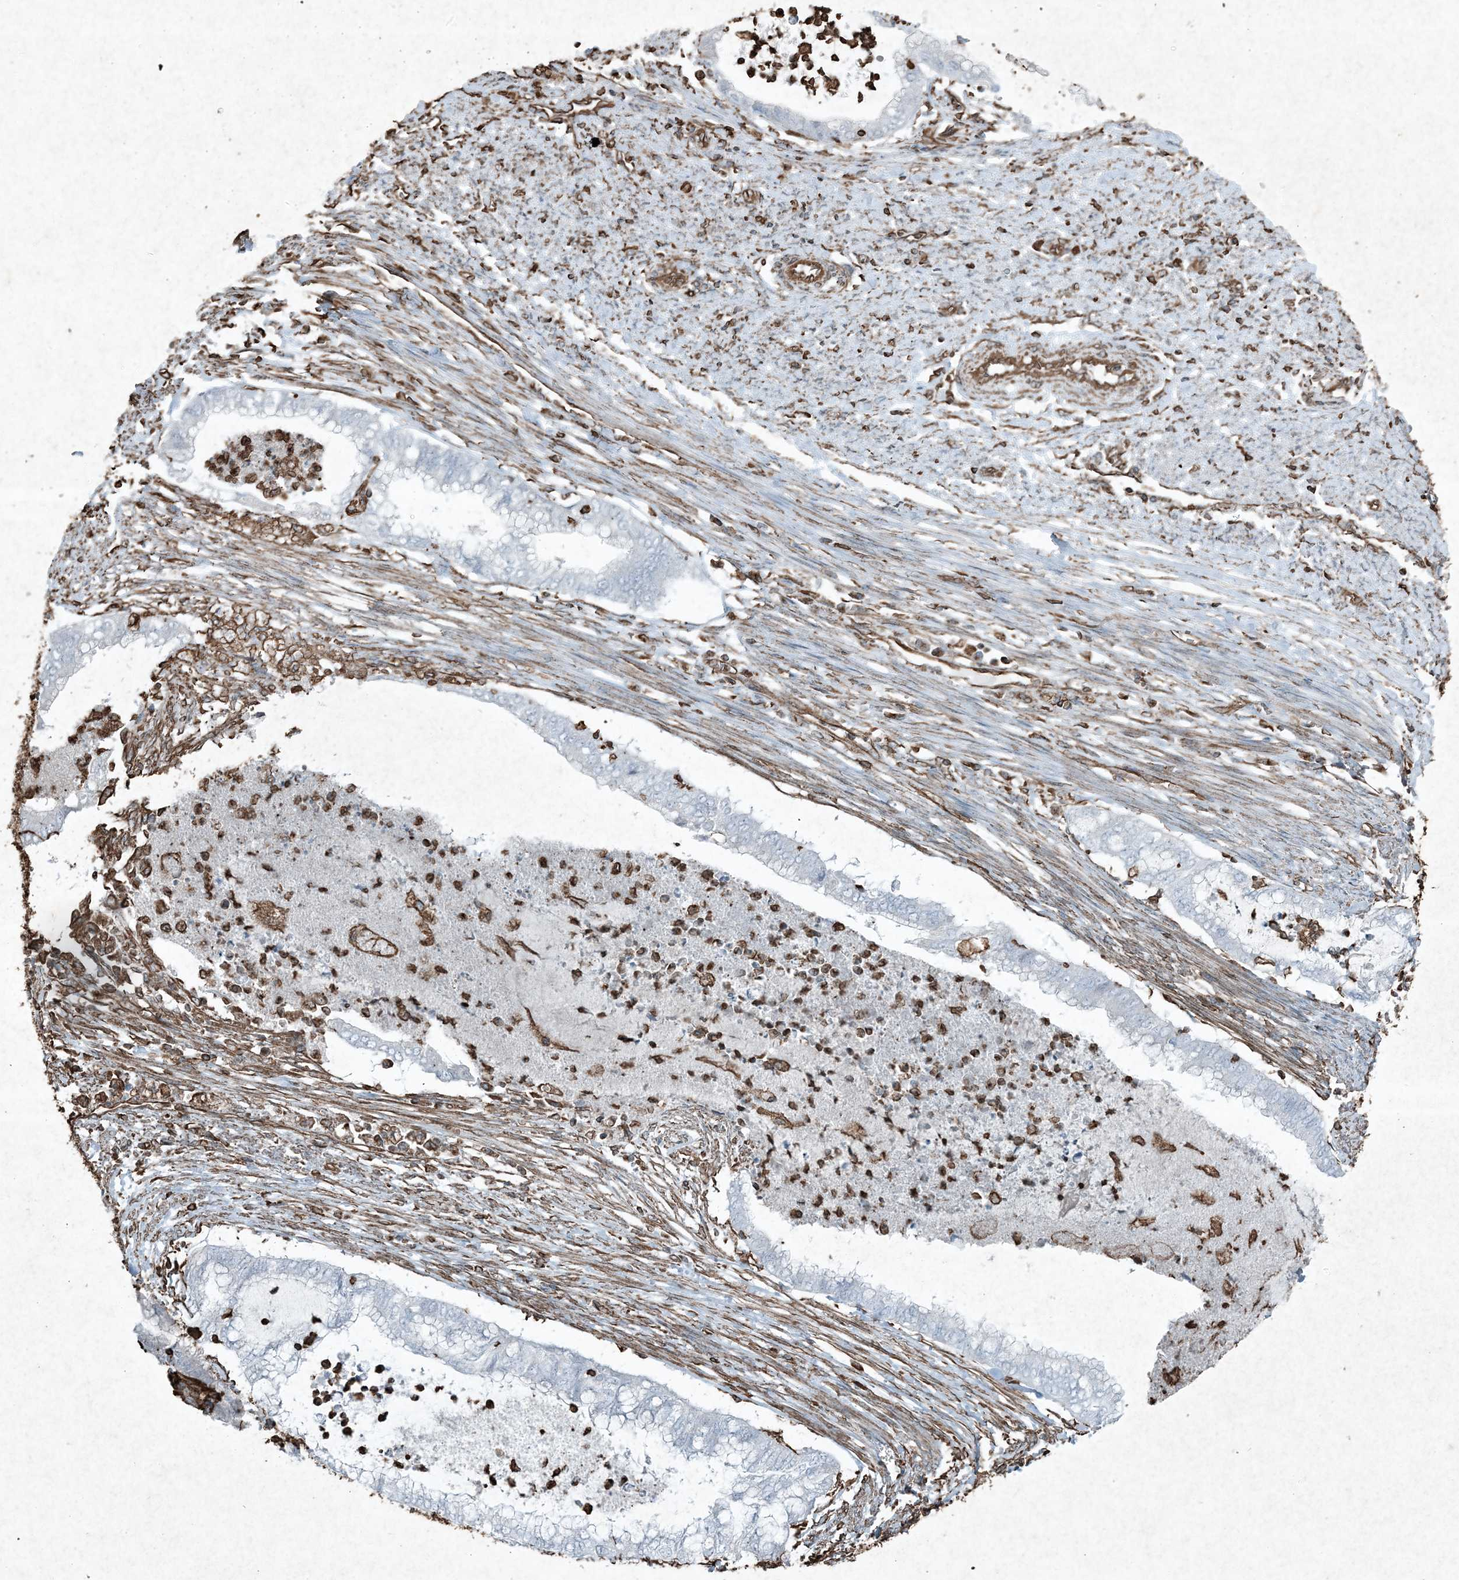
{"staining": {"intensity": "negative", "quantity": "none", "location": "none"}, "tissue": "endometrial cancer", "cell_type": "Tumor cells", "image_type": "cancer", "snomed": [{"axis": "morphology", "description": "Necrosis, NOS"}, {"axis": "morphology", "description": "Adenocarcinoma, NOS"}, {"axis": "topography", "description": "Endometrium"}], "caption": "This is a photomicrograph of immunohistochemistry staining of endometrial cancer (adenocarcinoma), which shows no staining in tumor cells.", "gene": "RYK", "patient": {"sex": "female", "age": 79}}